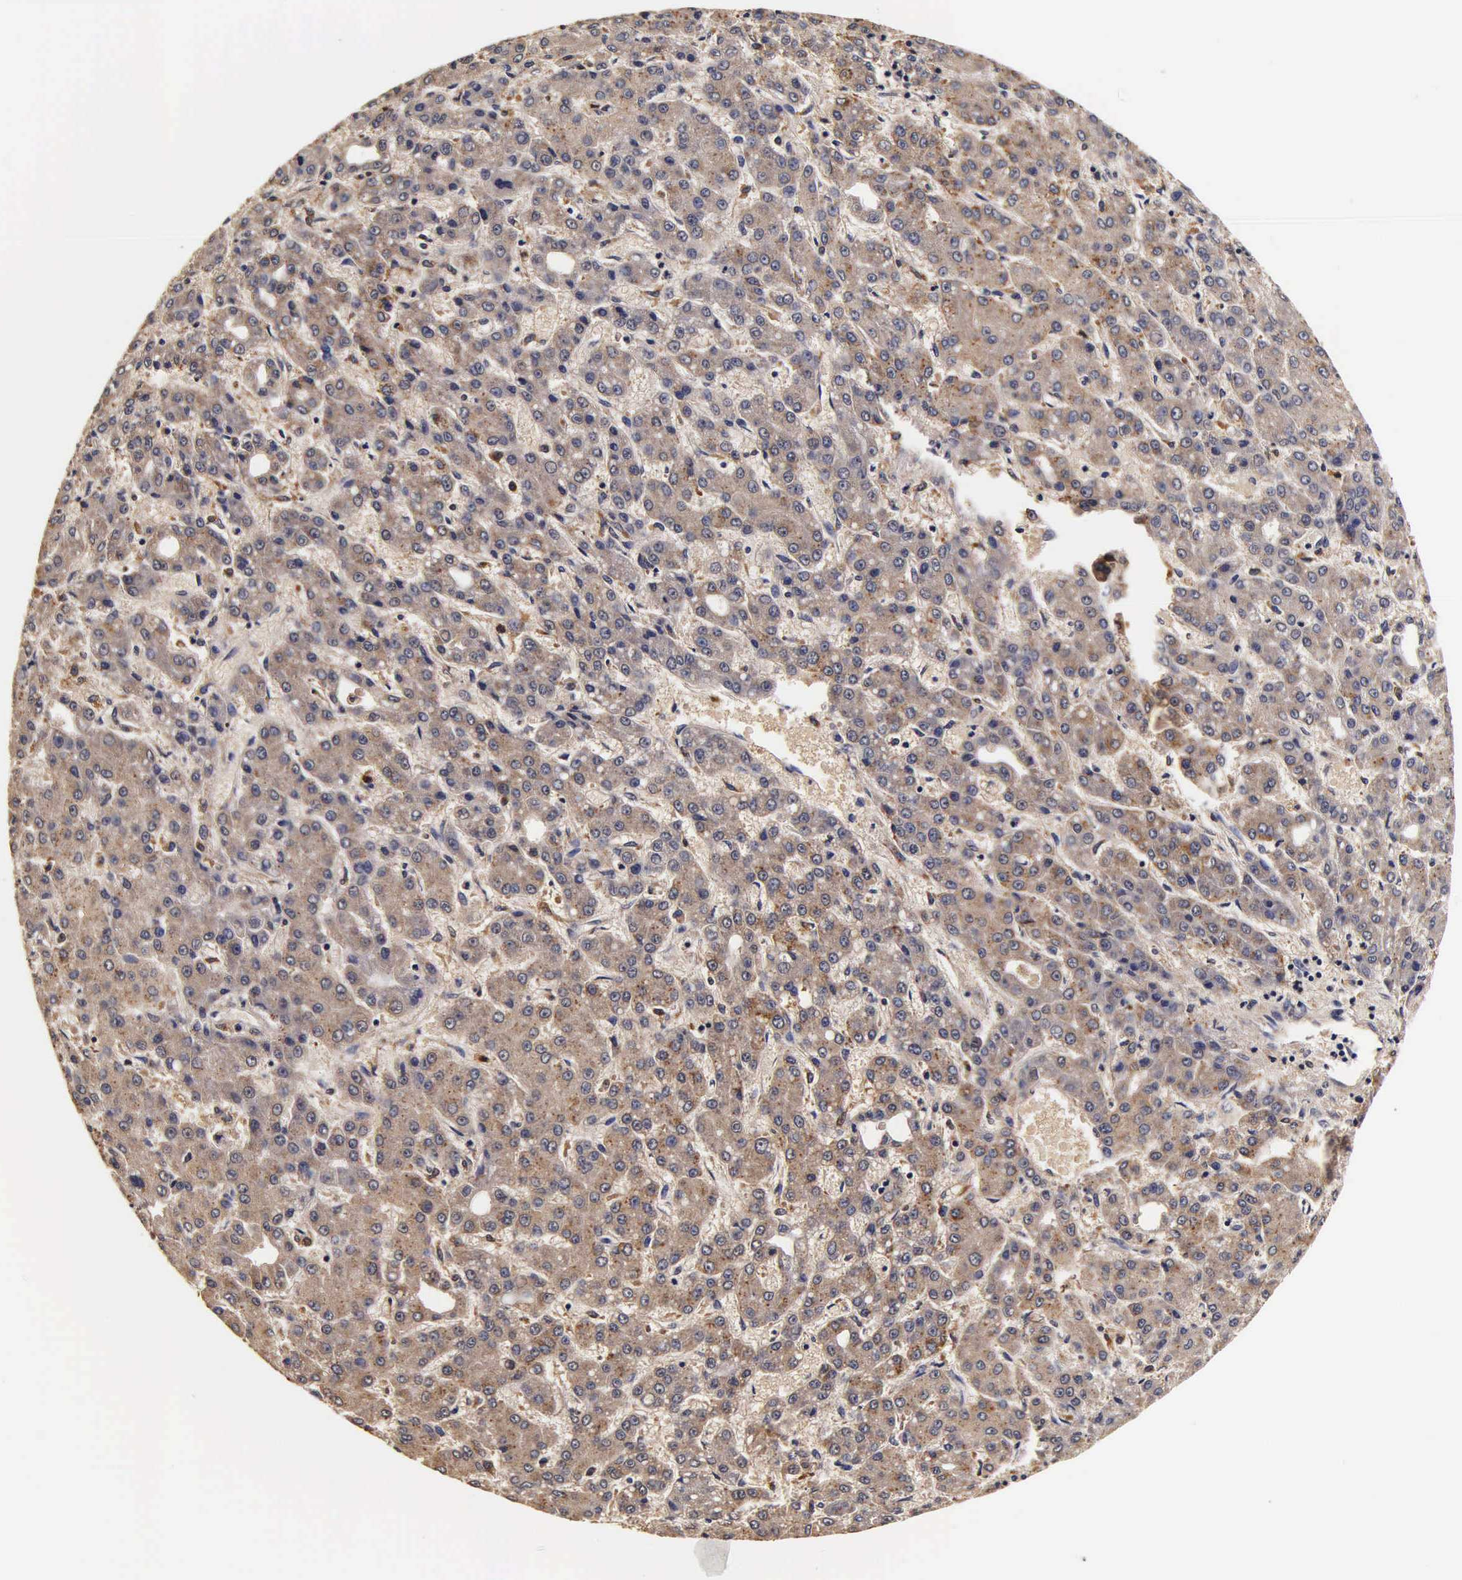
{"staining": {"intensity": "moderate", "quantity": "25%-75%", "location": "cytoplasmic/membranous"}, "tissue": "liver cancer", "cell_type": "Tumor cells", "image_type": "cancer", "snomed": [{"axis": "morphology", "description": "Carcinoma, Hepatocellular, NOS"}, {"axis": "topography", "description": "Liver"}], "caption": "The micrograph shows staining of liver cancer, revealing moderate cytoplasmic/membranous protein staining (brown color) within tumor cells. (DAB = brown stain, brightfield microscopy at high magnification).", "gene": "CTSB", "patient": {"sex": "male", "age": 69}}